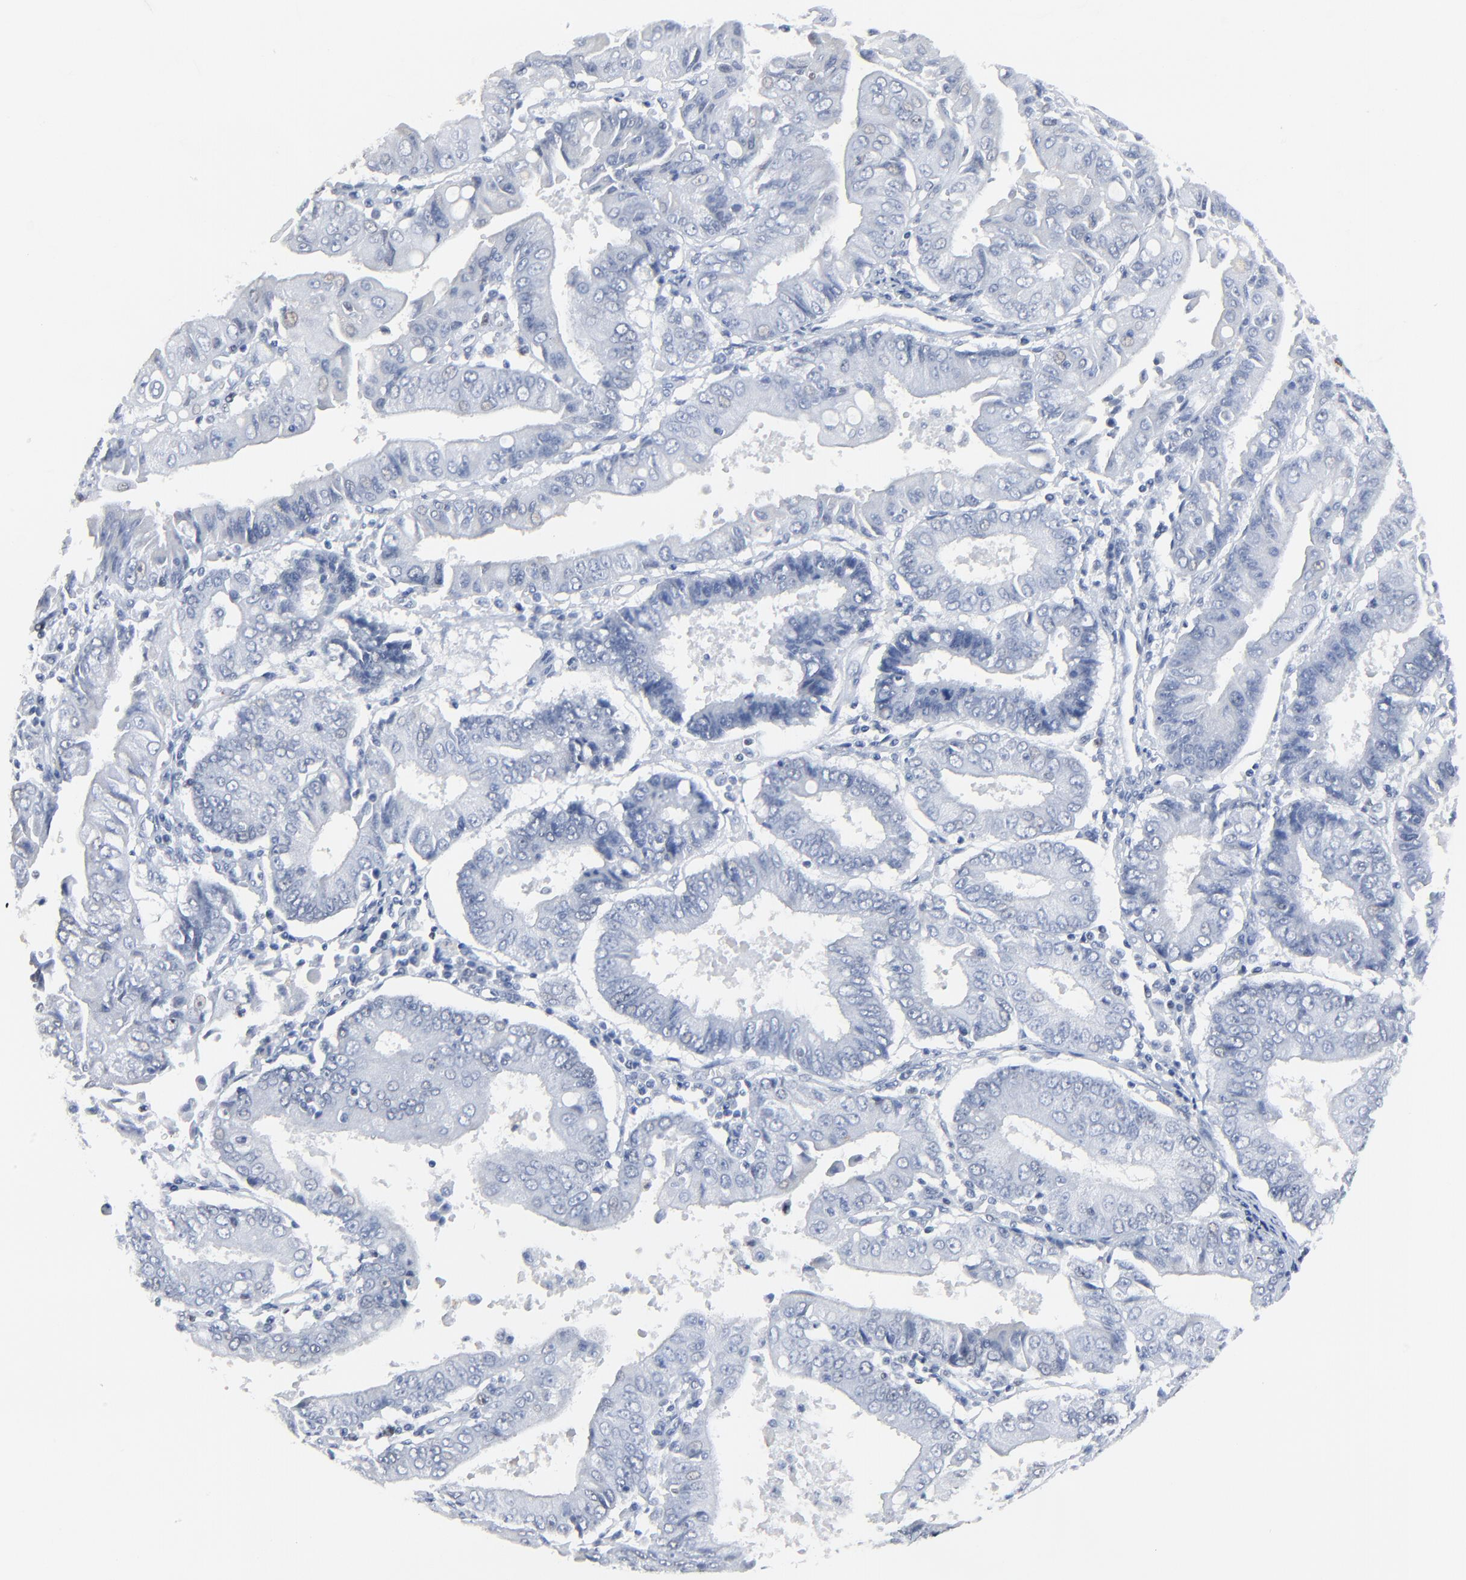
{"staining": {"intensity": "negative", "quantity": "none", "location": "none"}, "tissue": "endometrial cancer", "cell_type": "Tumor cells", "image_type": "cancer", "snomed": [{"axis": "morphology", "description": "Adenocarcinoma, NOS"}, {"axis": "topography", "description": "Endometrium"}], "caption": "There is no significant staining in tumor cells of endometrial cancer (adenocarcinoma).", "gene": "BIRC3", "patient": {"sex": "female", "age": 75}}